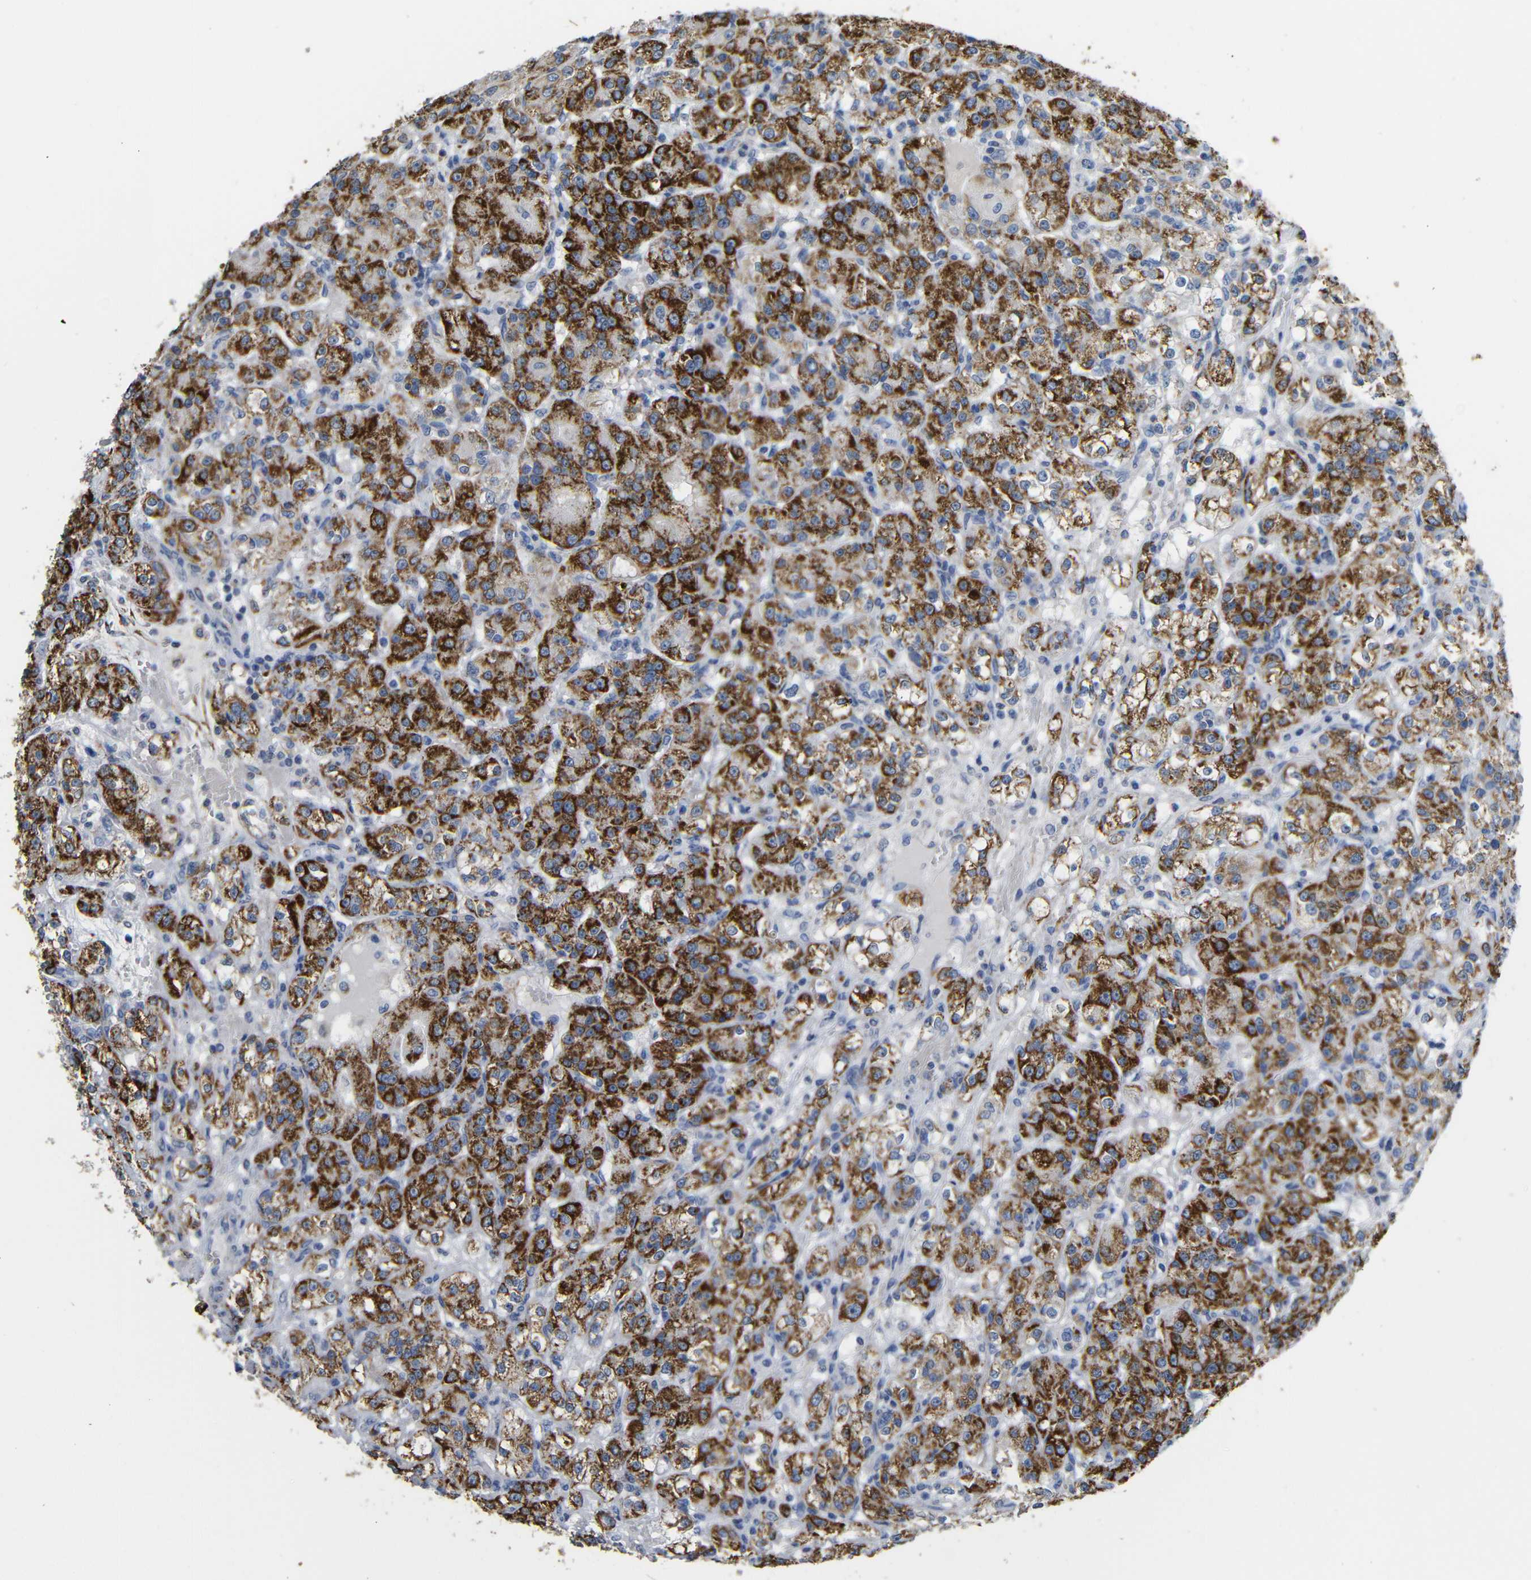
{"staining": {"intensity": "strong", "quantity": "25%-75%", "location": "cytoplasmic/membranous"}, "tissue": "renal cancer", "cell_type": "Tumor cells", "image_type": "cancer", "snomed": [{"axis": "morphology", "description": "Normal tissue, NOS"}, {"axis": "morphology", "description": "Adenocarcinoma, NOS"}, {"axis": "topography", "description": "Kidney"}], "caption": "This is a micrograph of immunohistochemistry staining of renal cancer, which shows strong staining in the cytoplasmic/membranous of tumor cells.", "gene": "MAOA", "patient": {"sex": "male", "age": 61}}